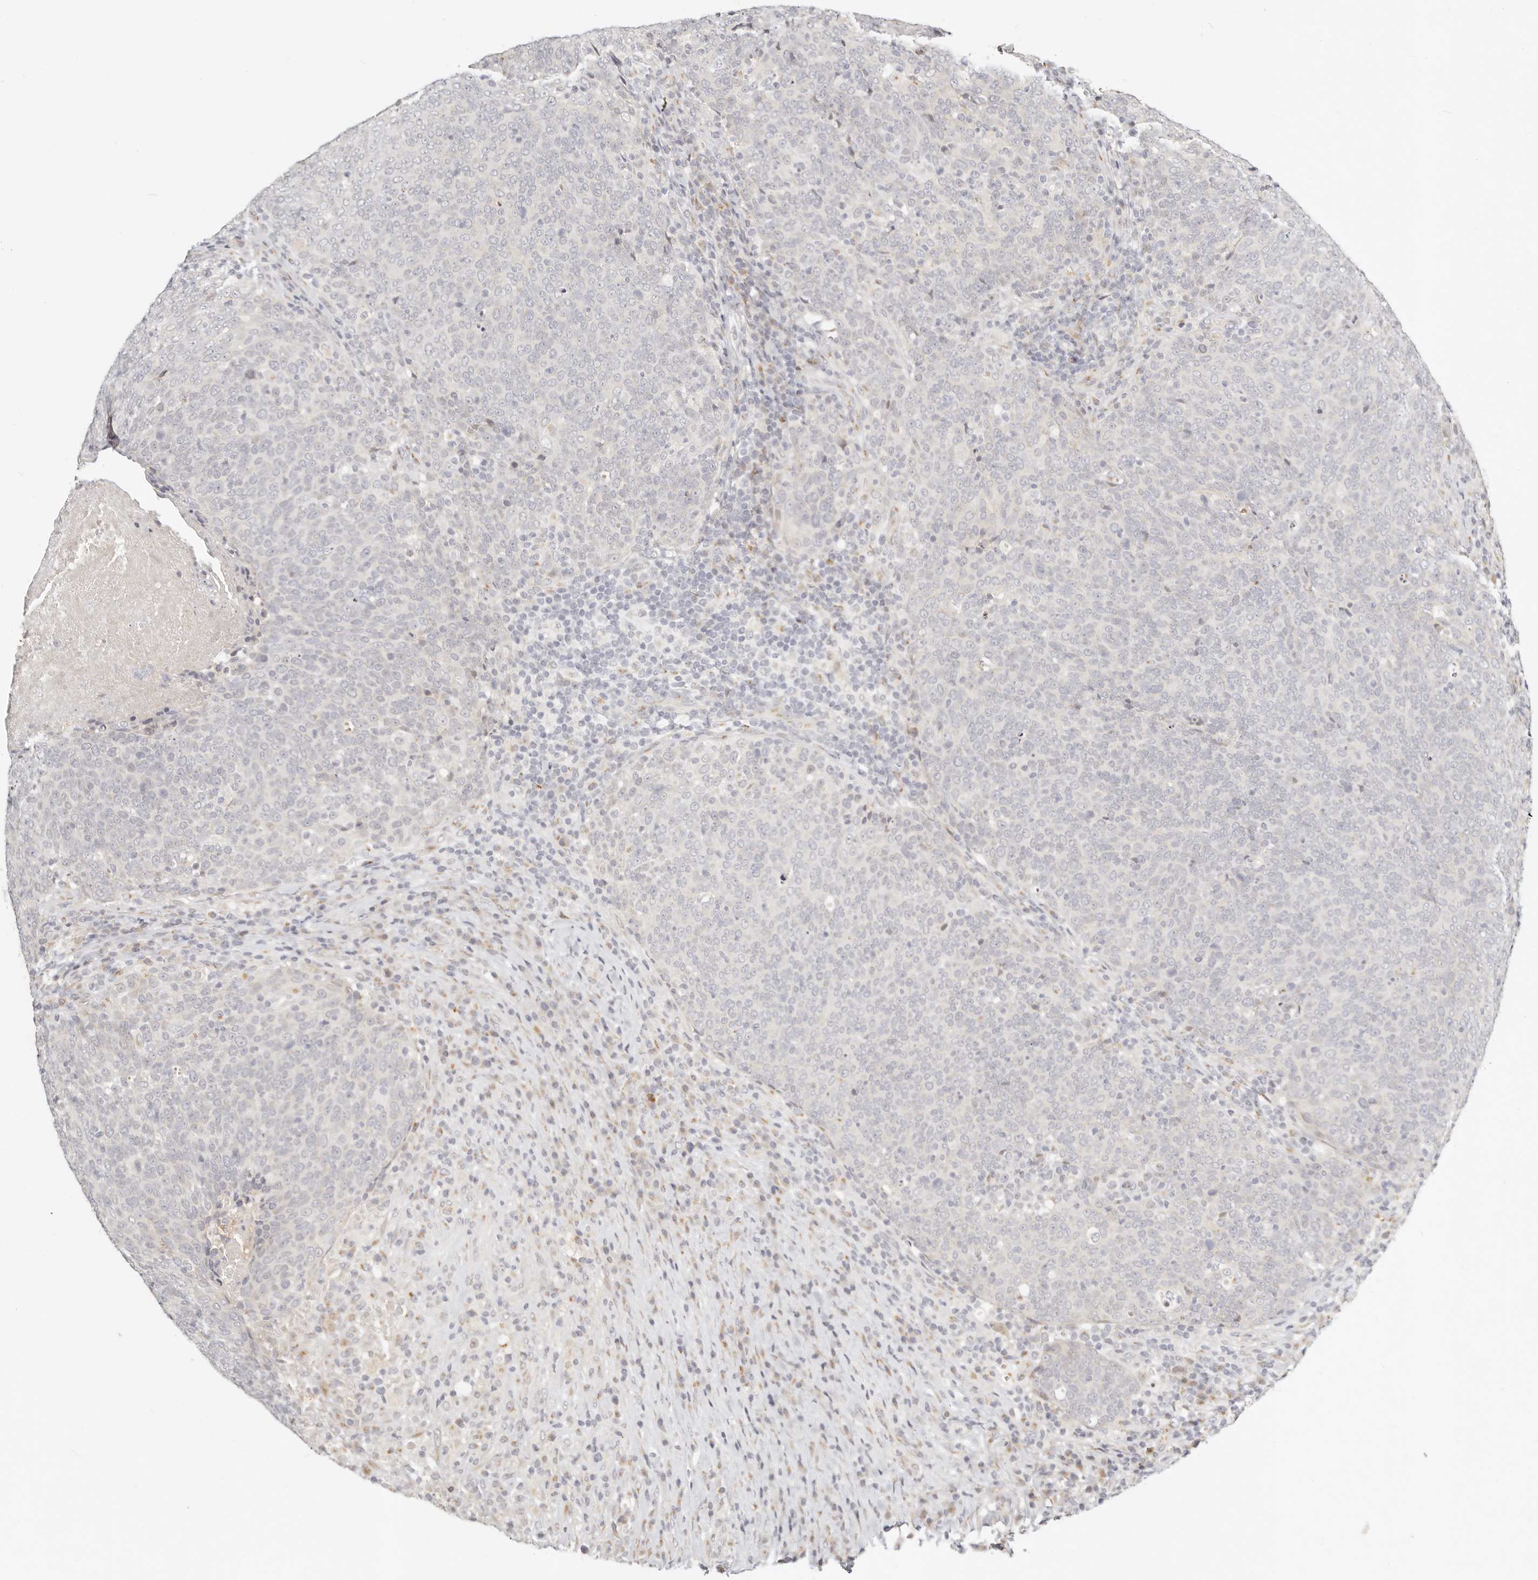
{"staining": {"intensity": "negative", "quantity": "none", "location": "none"}, "tissue": "head and neck cancer", "cell_type": "Tumor cells", "image_type": "cancer", "snomed": [{"axis": "morphology", "description": "Squamous cell carcinoma, NOS"}, {"axis": "morphology", "description": "Squamous cell carcinoma, metastatic, NOS"}, {"axis": "topography", "description": "Lymph node"}, {"axis": "topography", "description": "Head-Neck"}], "caption": "This is an immunohistochemistry (IHC) micrograph of human head and neck cancer (metastatic squamous cell carcinoma). There is no positivity in tumor cells.", "gene": "FAM20B", "patient": {"sex": "male", "age": 62}}